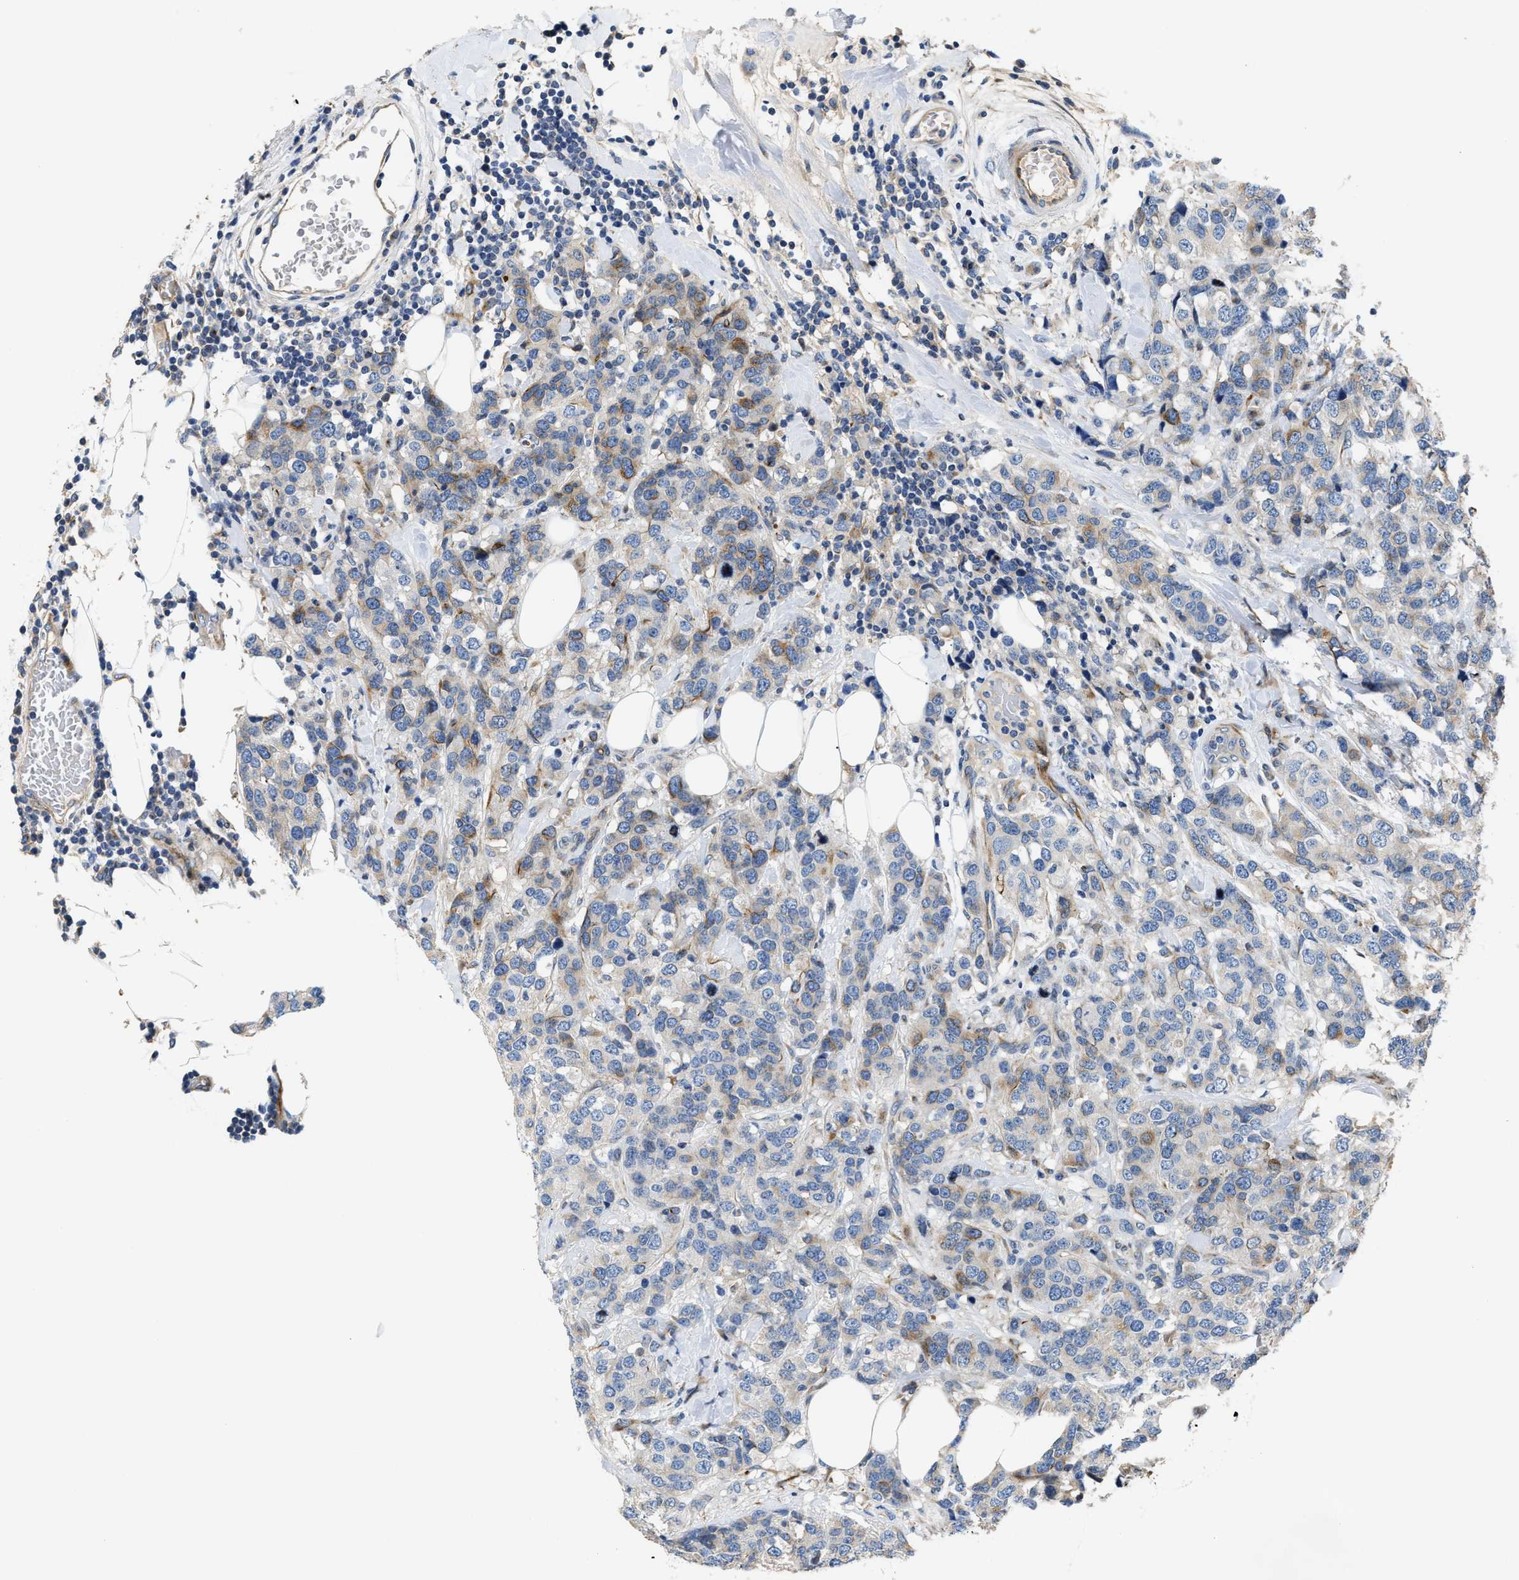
{"staining": {"intensity": "negative", "quantity": "none", "location": "none"}, "tissue": "breast cancer", "cell_type": "Tumor cells", "image_type": "cancer", "snomed": [{"axis": "morphology", "description": "Lobular carcinoma"}, {"axis": "topography", "description": "Breast"}], "caption": "A photomicrograph of breast cancer (lobular carcinoma) stained for a protein reveals no brown staining in tumor cells. (Stains: DAB (3,3'-diaminobenzidine) IHC with hematoxylin counter stain, Microscopy: brightfield microscopy at high magnification).", "gene": "IL17RC", "patient": {"sex": "female", "age": 59}}